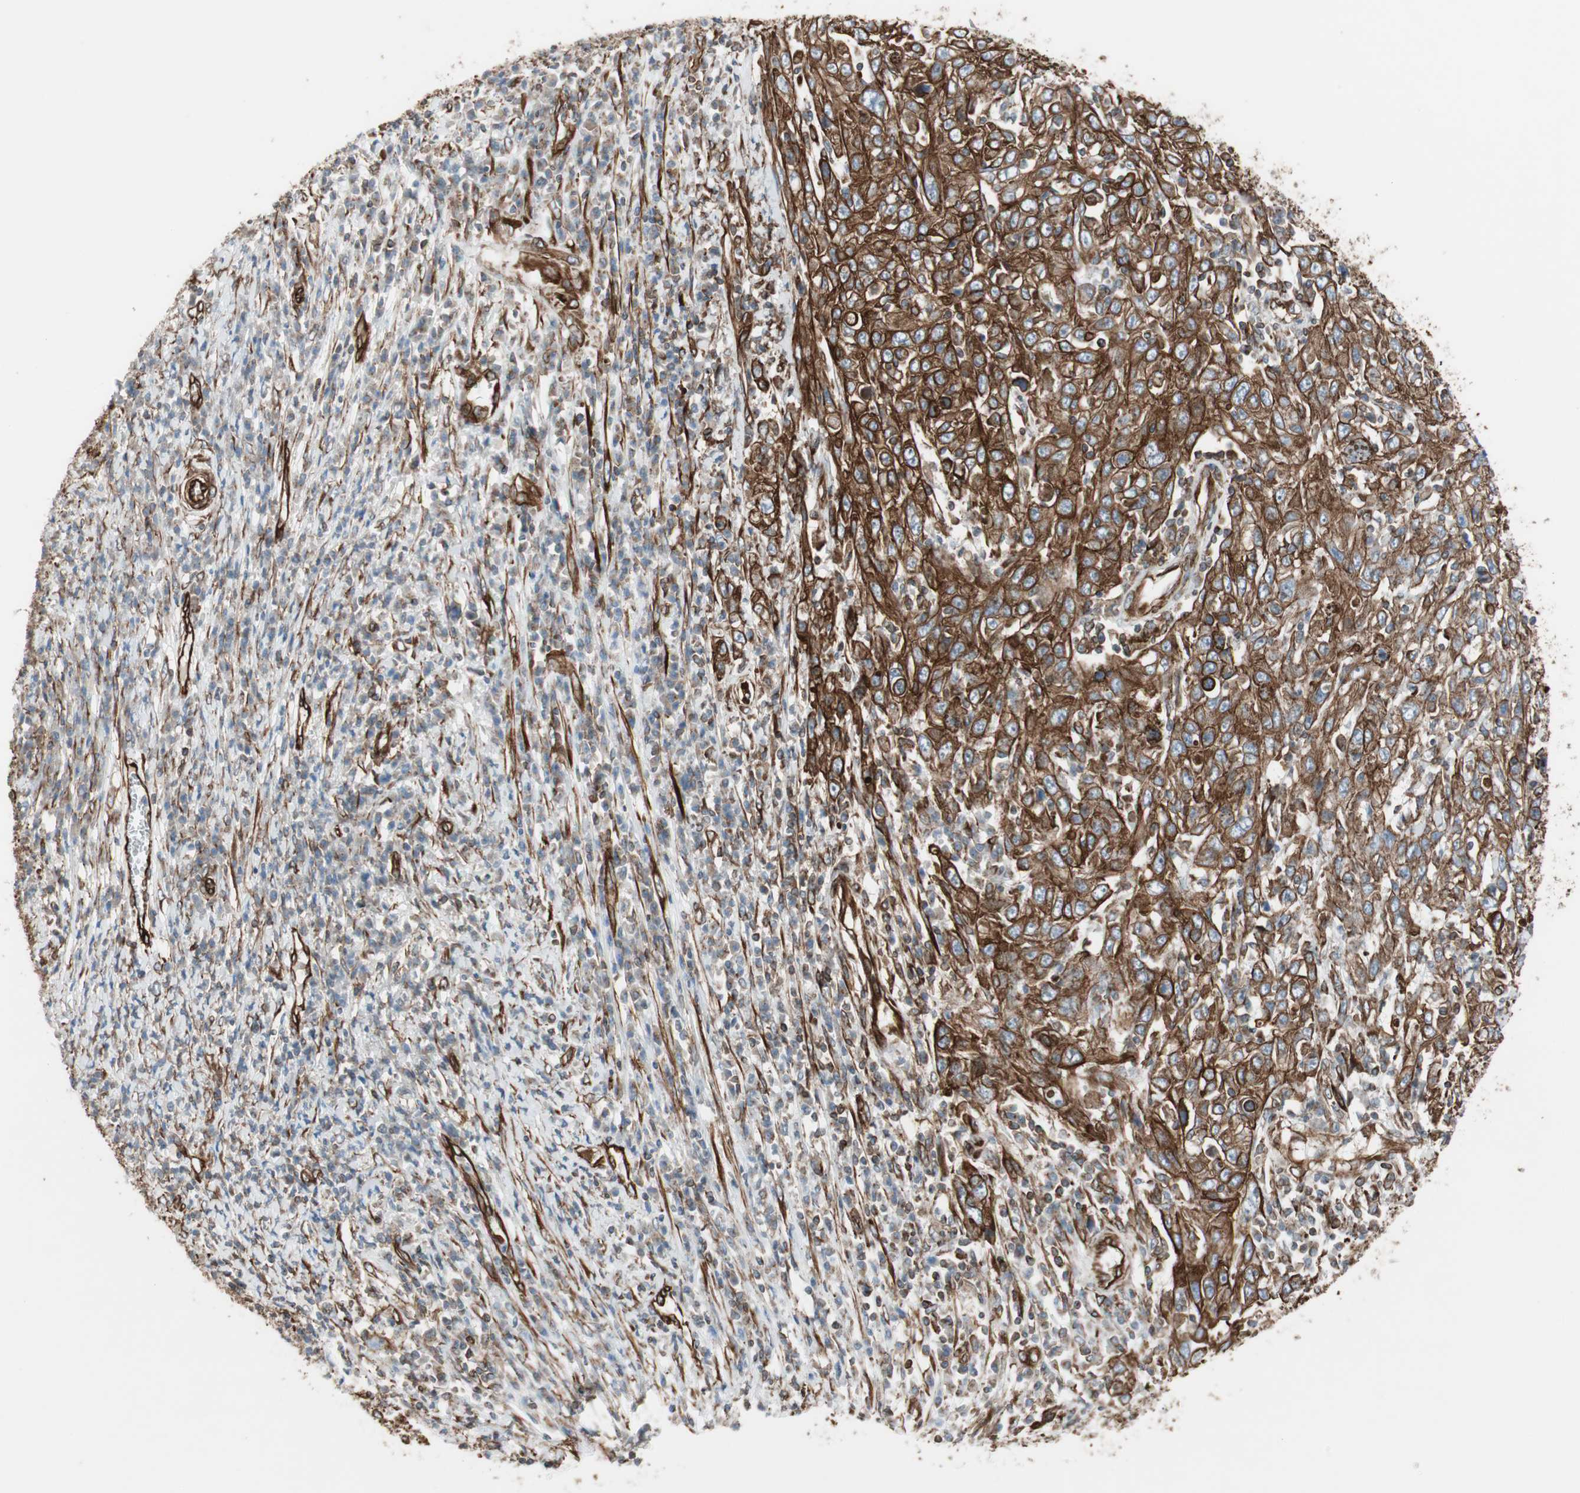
{"staining": {"intensity": "strong", "quantity": ">75%", "location": "cytoplasmic/membranous"}, "tissue": "cervical cancer", "cell_type": "Tumor cells", "image_type": "cancer", "snomed": [{"axis": "morphology", "description": "Squamous cell carcinoma, NOS"}, {"axis": "topography", "description": "Cervix"}], "caption": "Immunohistochemistry of human squamous cell carcinoma (cervical) reveals high levels of strong cytoplasmic/membranous positivity in about >75% of tumor cells.", "gene": "TCTA", "patient": {"sex": "female", "age": 46}}